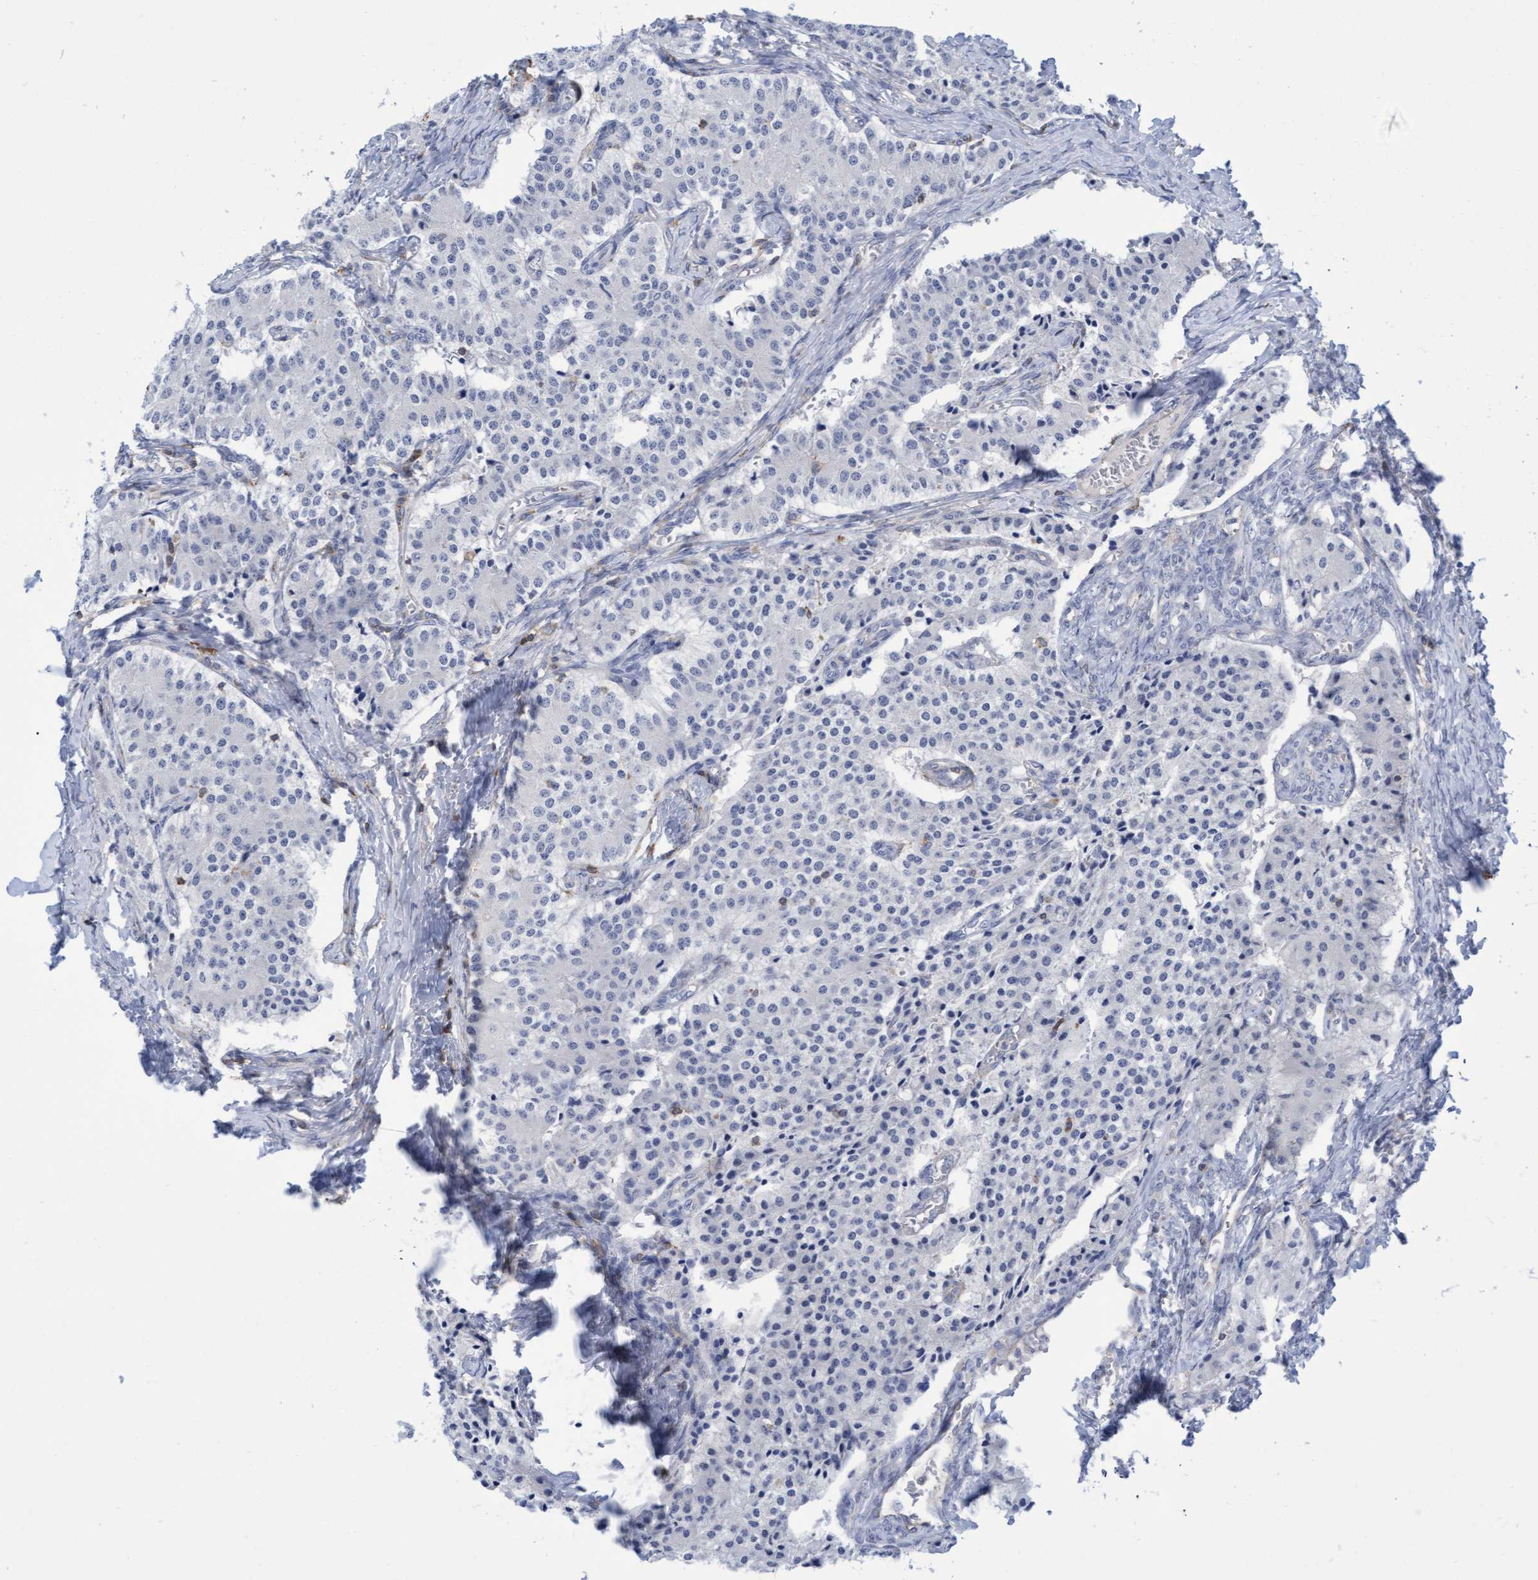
{"staining": {"intensity": "negative", "quantity": "none", "location": "none"}, "tissue": "carcinoid", "cell_type": "Tumor cells", "image_type": "cancer", "snomed": [{"axis": "morphology", "description": "Carcinoid, malignant, NOS"}, {"axis": "topography", "description": "Colon"}], "caption": "Immunohistochemical staining of carcinoid shows no significant staining in tumor cells. (DAB (3,3'-diaminobenzidine) immunohistochemistry (IHC) visualized using brightfield microscopy, high magnification).", "gene": "FNBP1", "patient": {"sex": "female", "age": 52}}